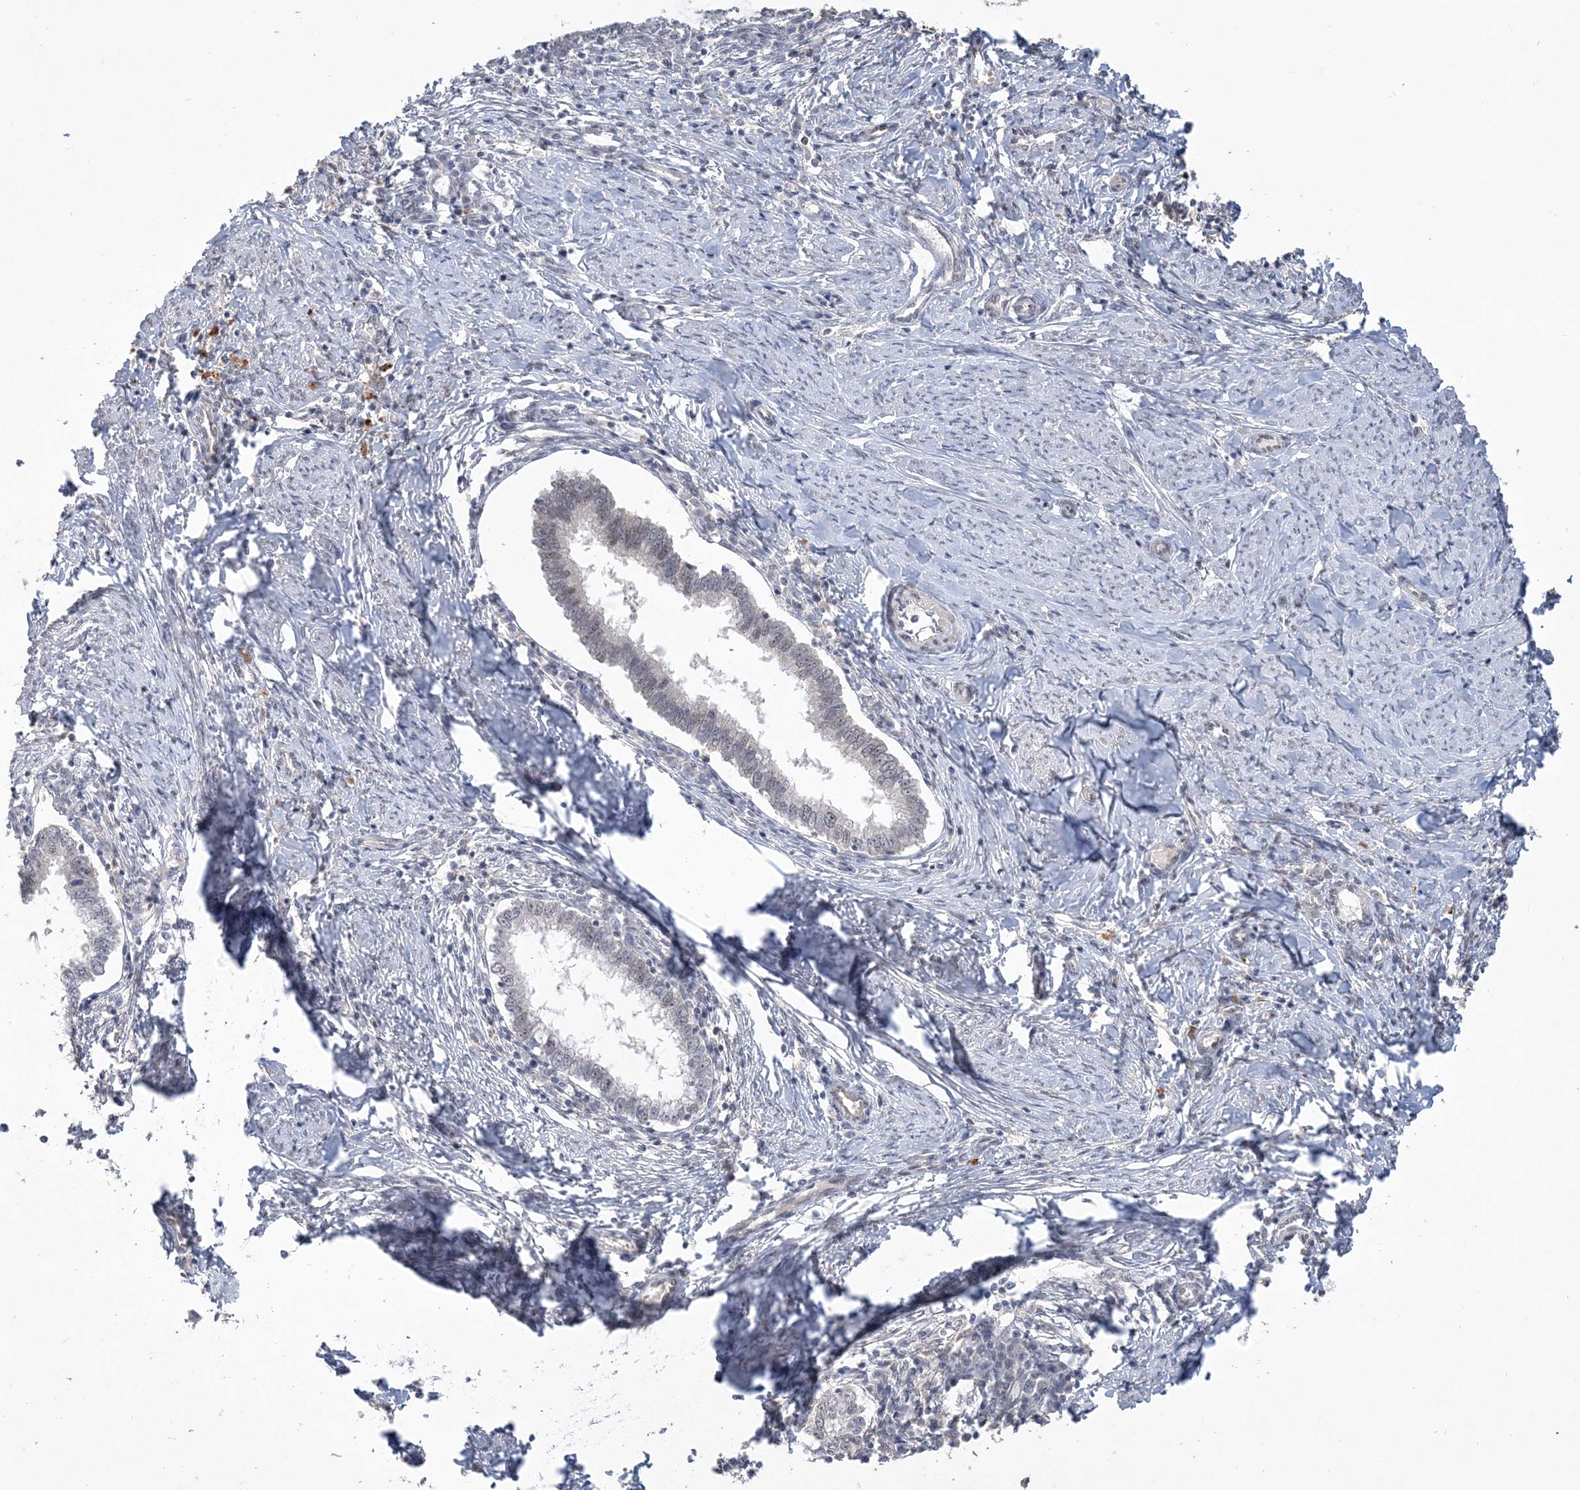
{"staining": {"intensity": "negative", "quantity": "none", "location": "none"}, "tissue": "cervical cancer", "cell_type": "Tumor cells", "image_type": "cancer", "snomed": [{"axis": "morphology", "description": "Adenocarcinoma, NOS"}, {"axis": "topography", "description": "Cervix"}], "caption": "This is an IHC micrograph of adenocarcinoma (cervical). There is no expression in tumor cells.", "gene": "TSPEAR", "patient": {"sex": "female", "age": 36}}